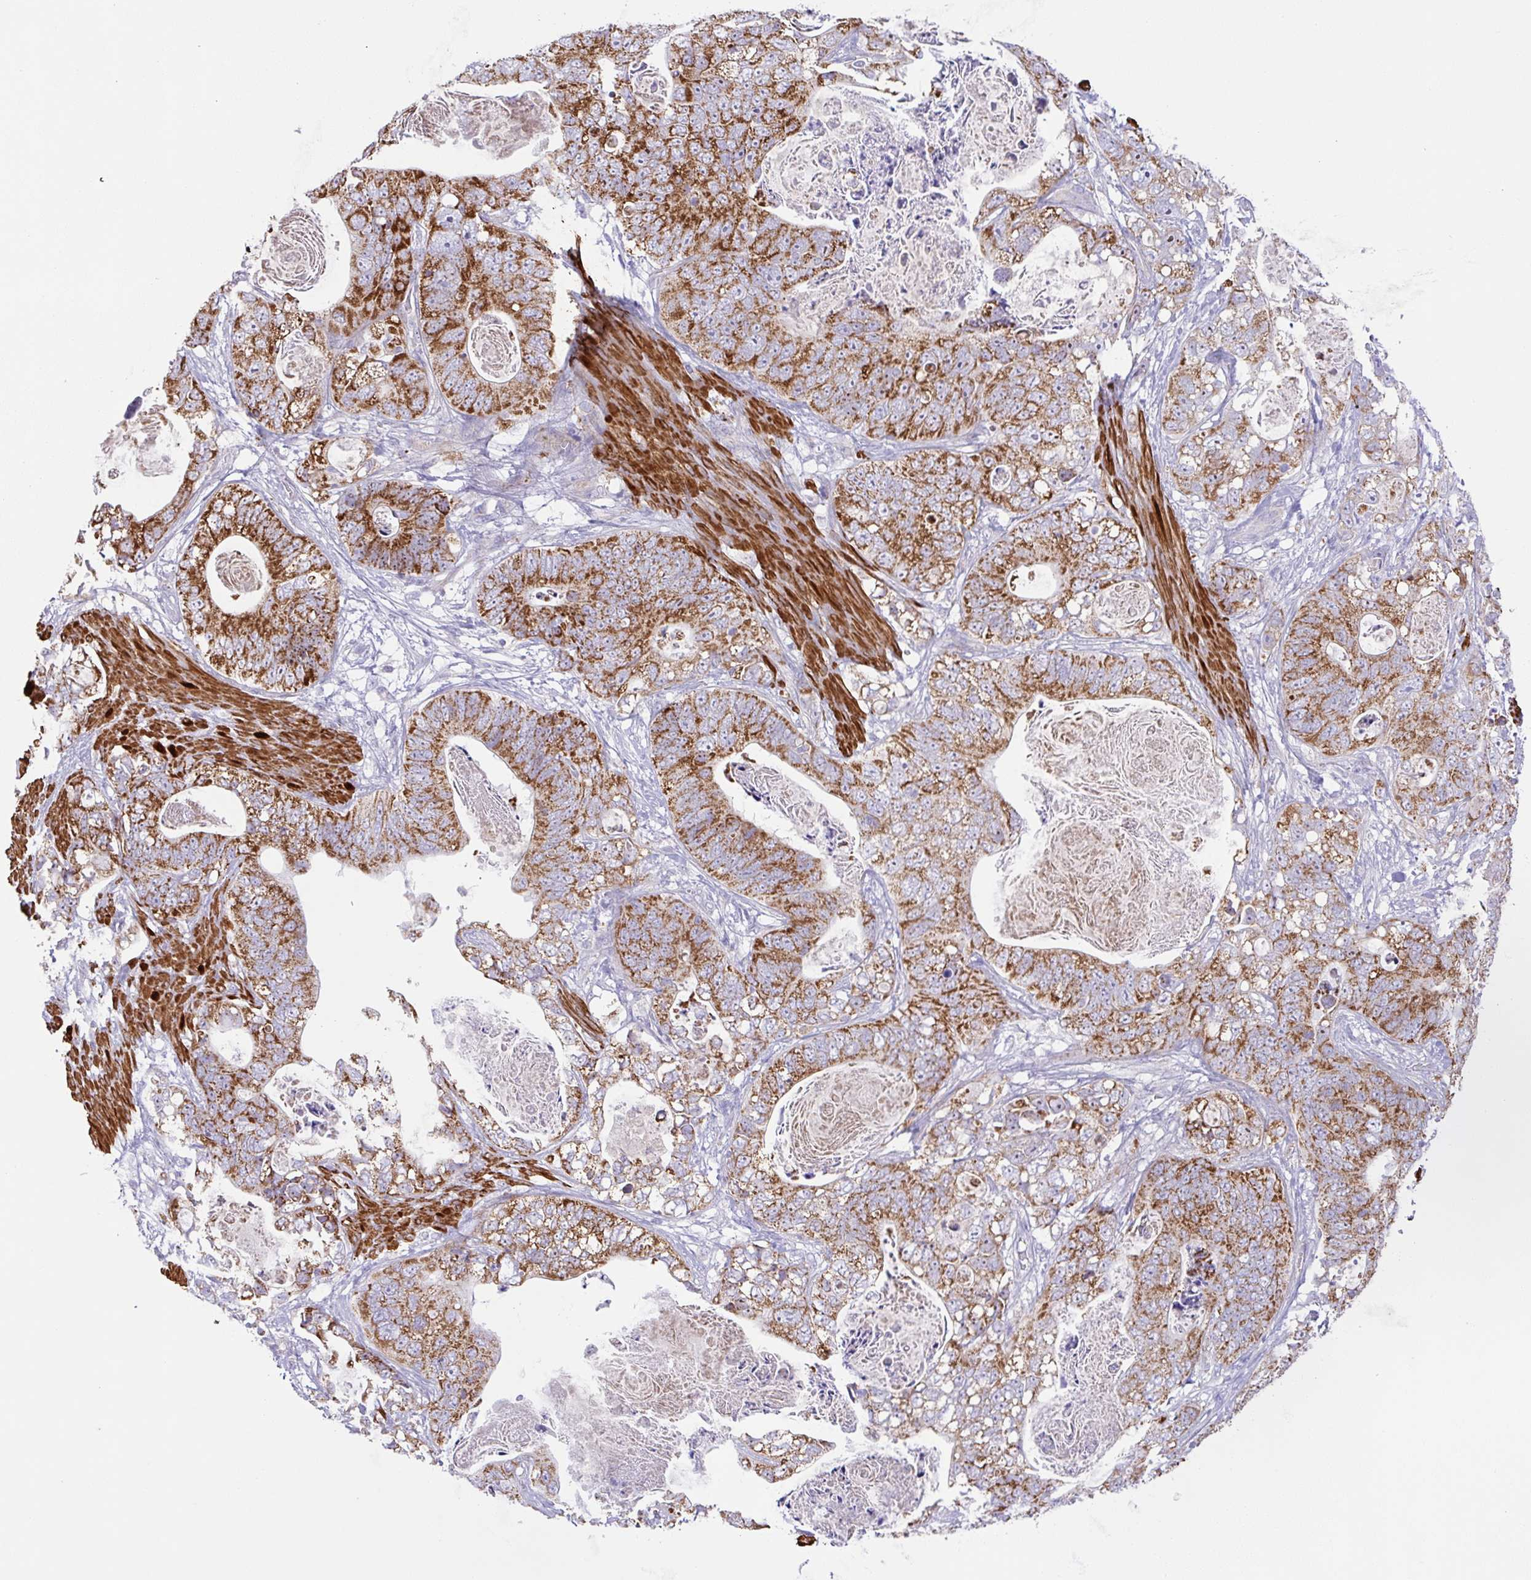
{"staining": {"intensity": "strong", "quantity": ">75%", "location": "cytoplasmic/membranous"}, "tissue": "stomach cancer", "cell_type": "Tumor cells", "image_type": "cancer", "snomed": [{"axis": "morphology", "description": "Normal tissue, NOS"}, {"axis": "morphology", "description": "Adenocarcinoma, NOS"}, {"axis": "topography", "description": "Stomach"}], "caption": "A brown stain highlights strong cytoplasmic/membranous expression of a protein in stomach adenocarcinoma tumor cells.", "gene": "CHDH", "patient": {"sex": "female", "age": 89}}